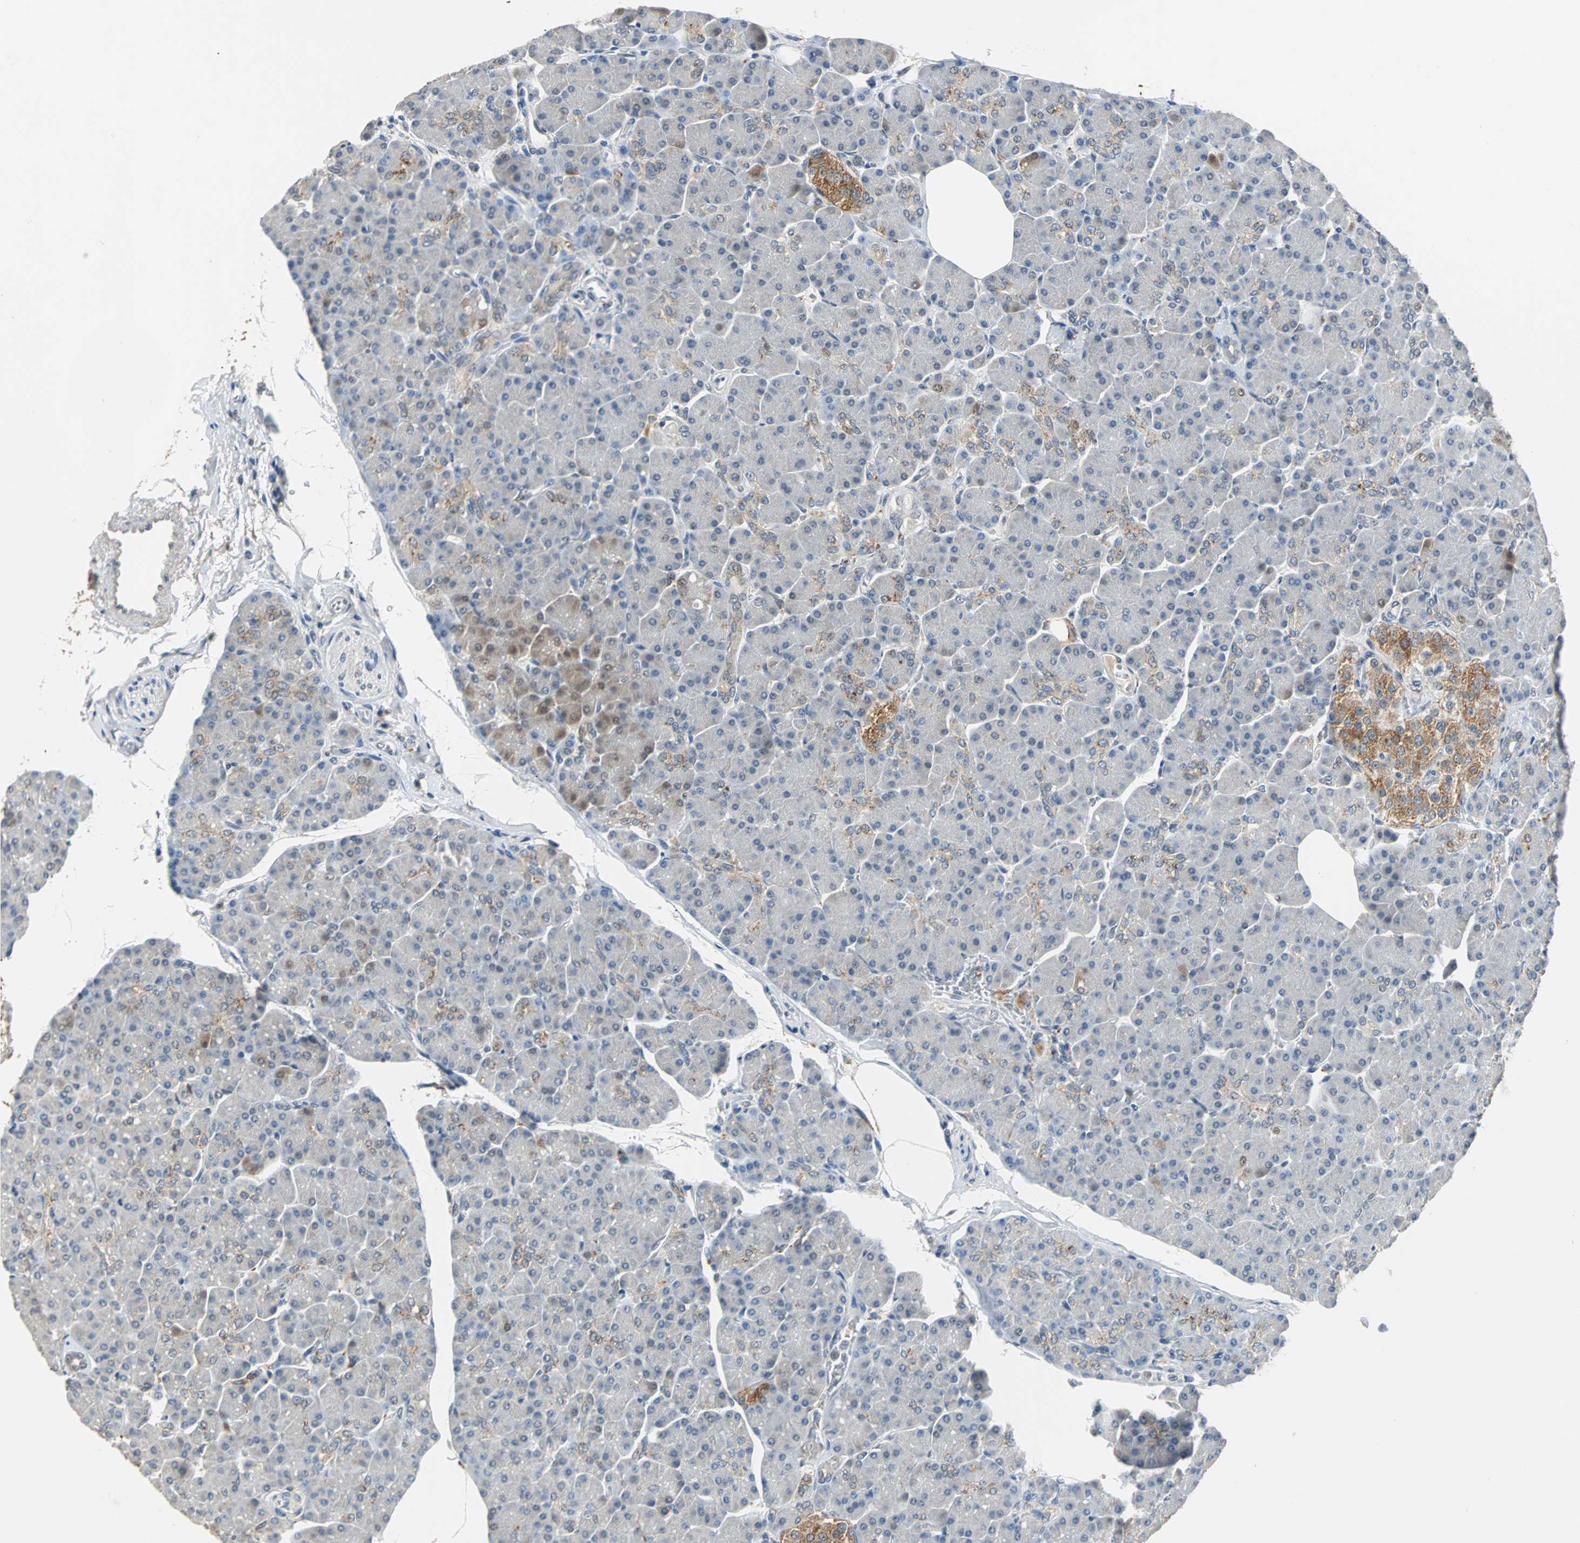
{"staining": {"intensity": "negative", "quantity": "none", "location": "none"}, "tissue": "pancreas", "cell_type": "Exocrine glandular cells", "image_type": "normal", "snomed": [{"axis": "morphology", "description": "Normal tissue, NOS"}, {"axis": "topography", "description": "Pancreas"}], "caption": "This is an immunohistochemistry histopathology image of benign human pancreas. There is no positivity in exocrine glandular cells.", "gene": "HLX", "patient": {"sex": "female", "age": 43}}